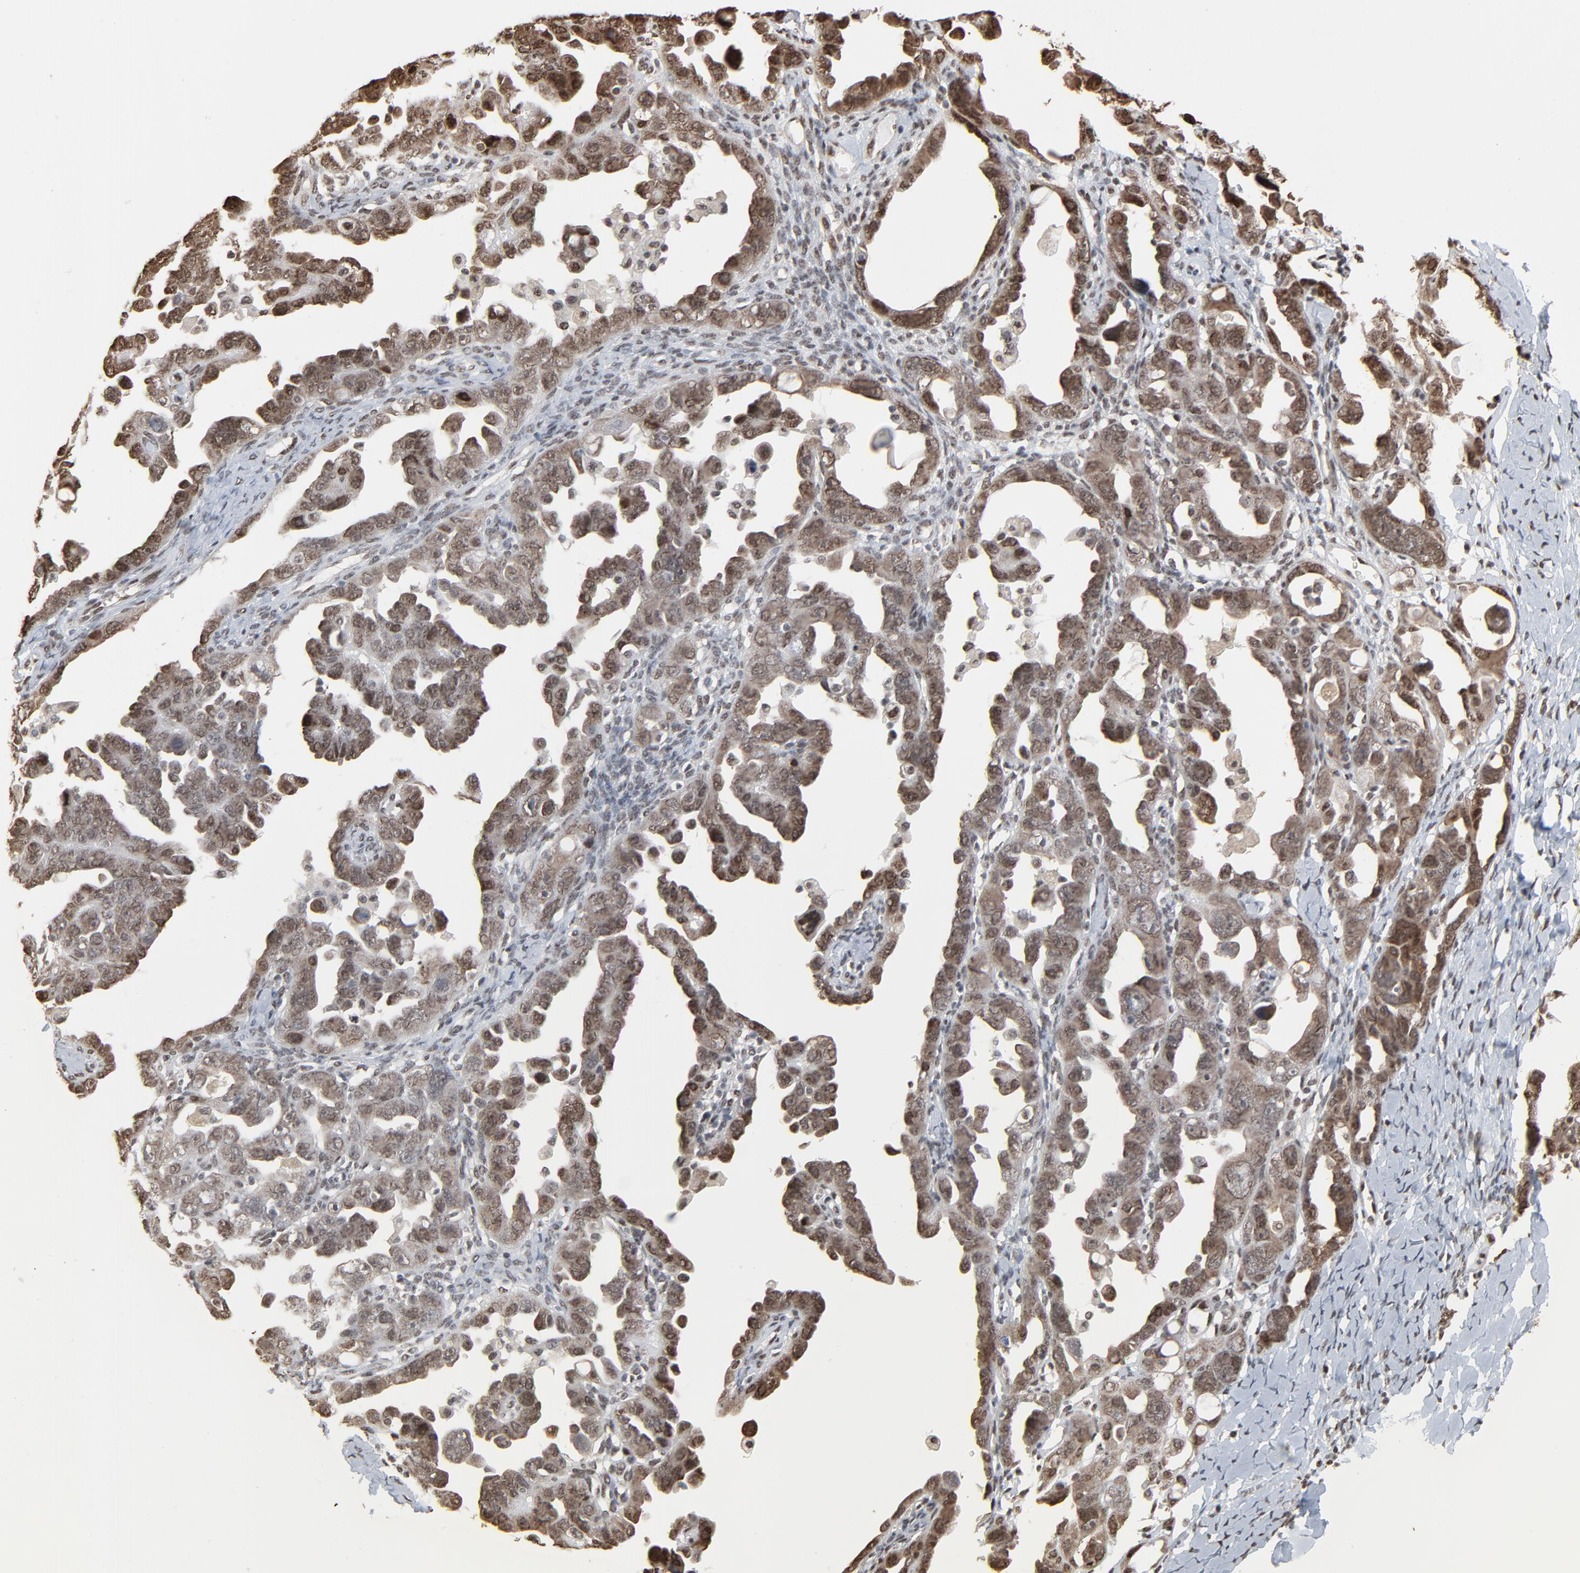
{"staining": {"intensity": "moderate", "quantity": ">75%", "location": "cytoplasmic/membranous,nuclear"}, "tissue": "ovarian cancer", "cell_type": "Tumor cells", "image_type": "cancer", "snomed": [{"axis": "morphology", "description": "Cystadenocarcinoma, serous, NOS"}, {"axis": "topography", "description": "Ovary"}], "caption": "Tumor cells demonstrate moderate cytoplasmic/membranous and nuclear positivity in approximately >75% of cells in ovarian serous cystadenocarcinoma.", "gene": "MEIS2", "patient": {"sex": "female", "age": 66}}